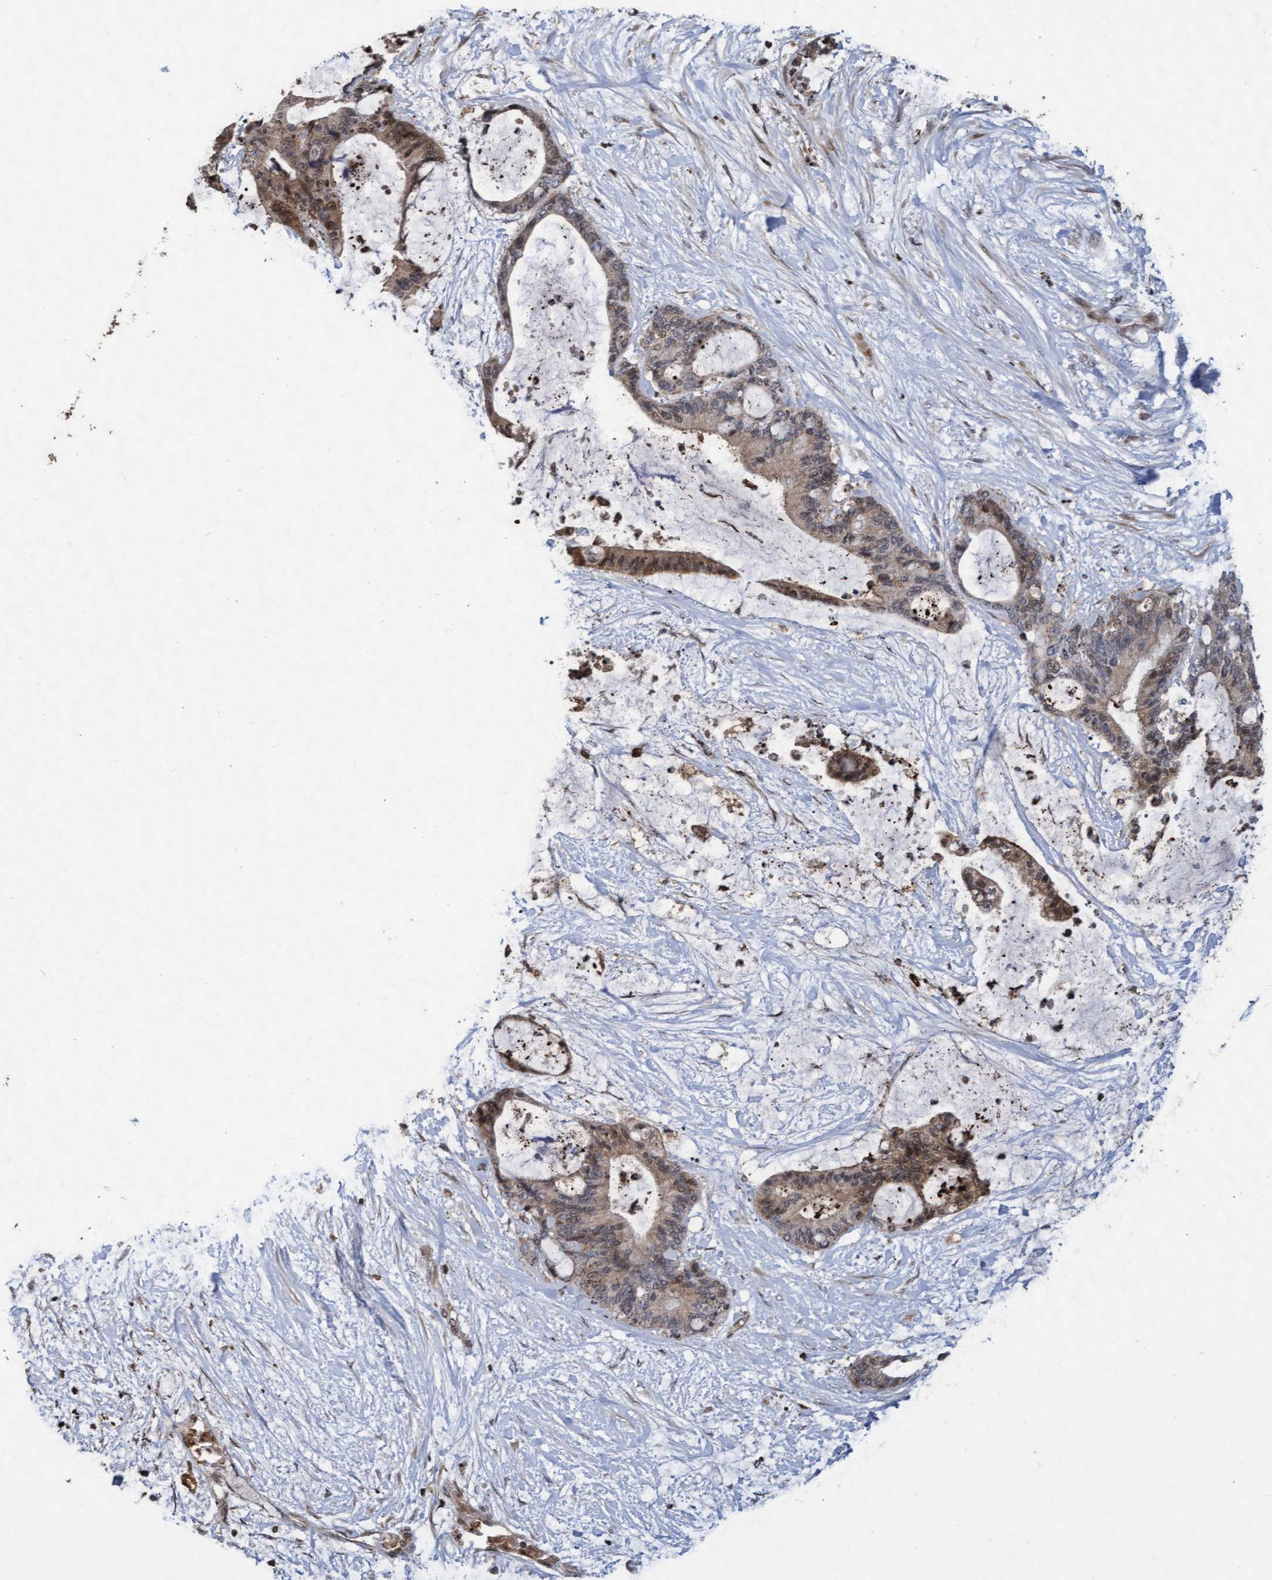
{"staining": {"intensity": "moderate", "quantity": "25%-75%", "location": "cytoplasmic/membranous"}, "tissue": "liver cancer", "cell_type": "Tumor cells", "image_type": "cancer", "snomed": [{"axis": "morphology", "description": "Cholangiocarcinoma"}, {"axis": "topography", "description": "Liver"}], "caption": "Immunohistochemistry (IHC) histopathology image of cholangiocarcinoma (liver) stained for a protein (brown), which exhibits medium levels of moderate cytoplasmic/membranous staining in approximately 25%-75% of tumor cells.", "gene": "KCNC2", "patient": {"sex": "female", "age": 73}}